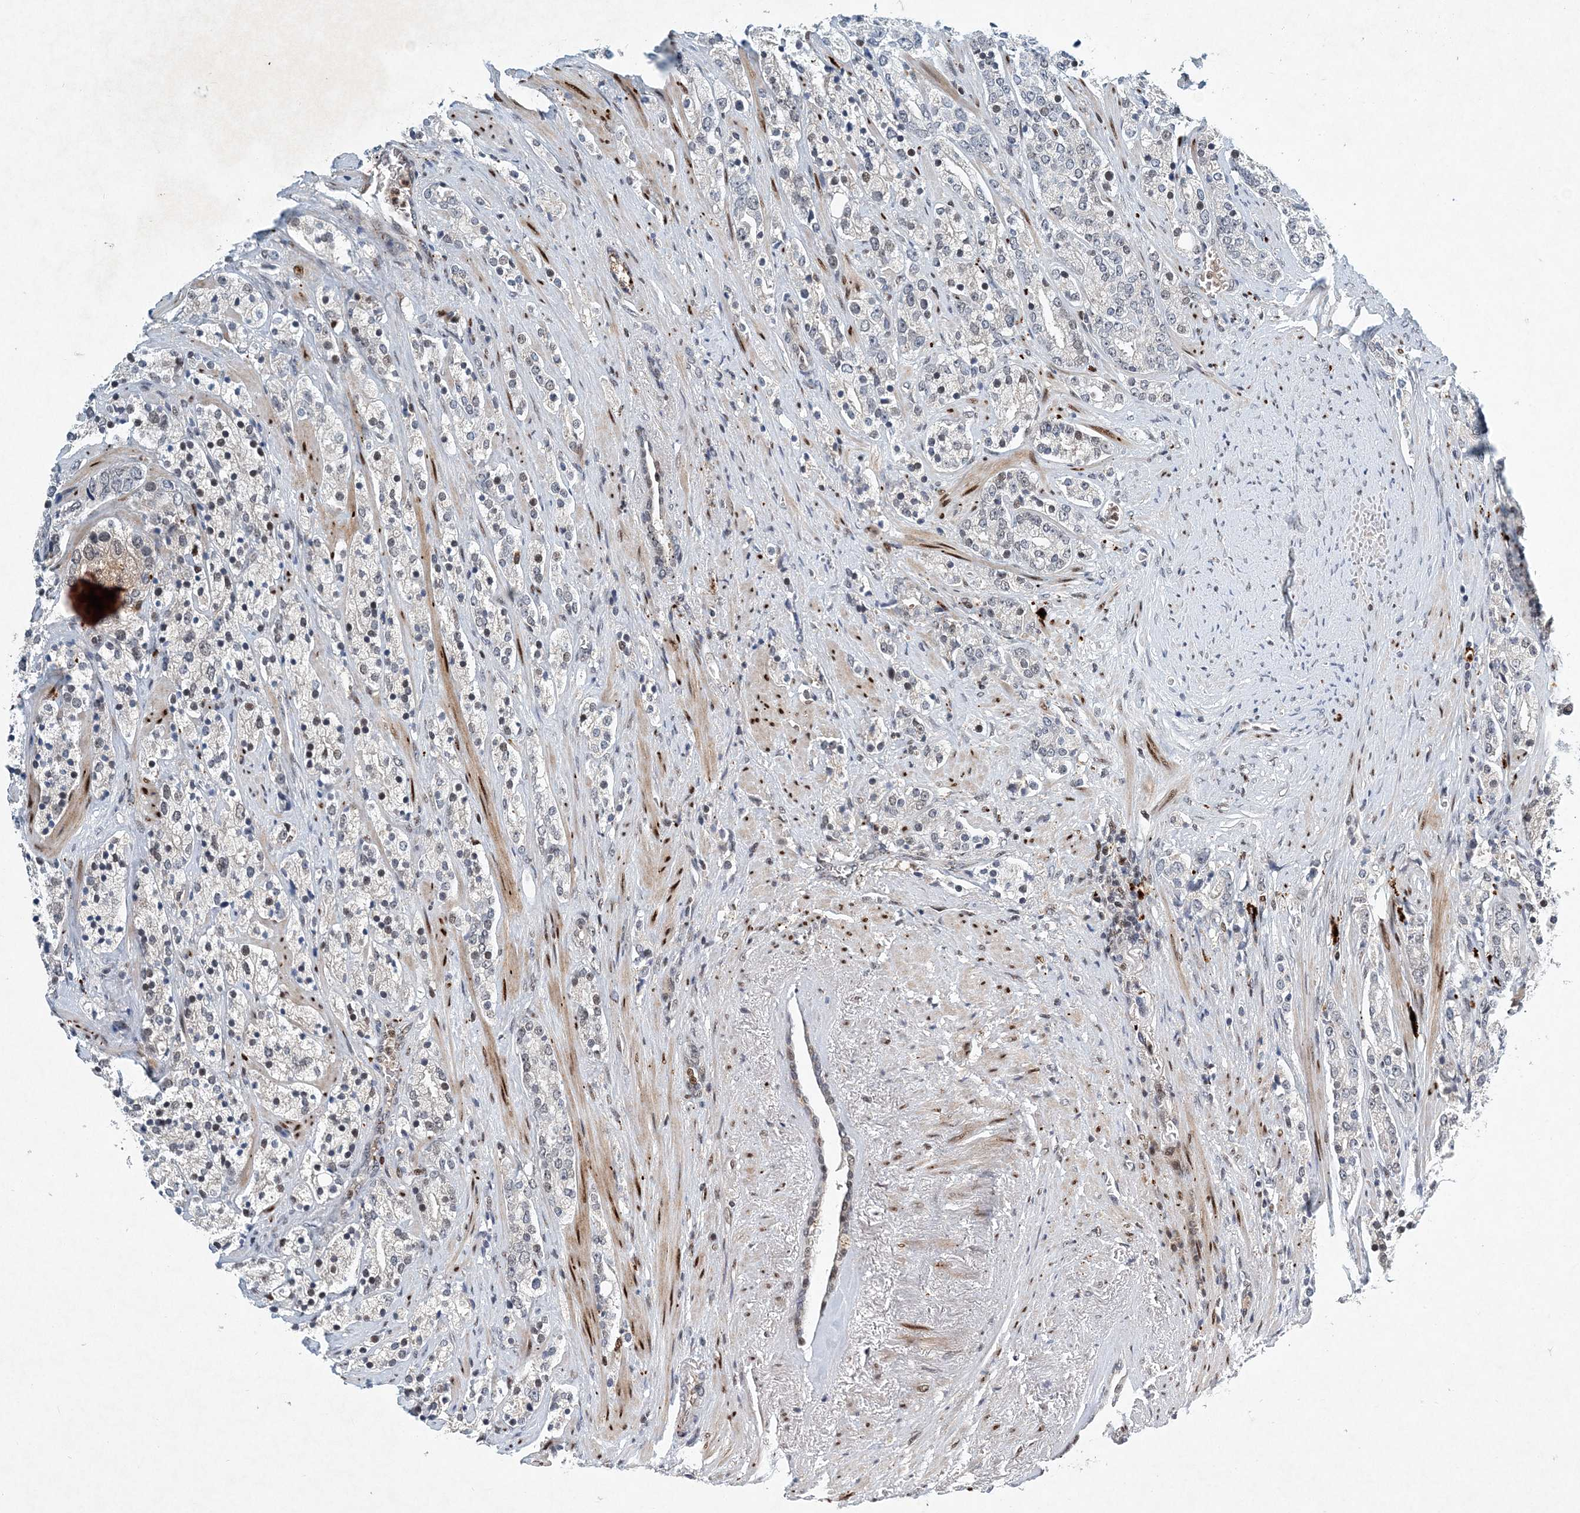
{"staining": {"intensity": "negative", "quantity": "none", "location": "none"}, "tissue": "prostate cancer", "cell_type": "Tumor cells", "image_type": "cancer", "snomed": [{"axis": "morphology", "description": "Adenocarcinoma, High grade"}, {"axis": "topography", "description": "Prostate"}], "caption": "Tumor cells are negative for brown protein staining in adenocarcinoma (high-grade) (prostate). (Stains: DAB immunohistochemistry with hematoxylin counter stain, Microscopy: brightfield microscopy at high magnification).", "gene": "KPNA4", "patient": {"sex": "male", "age": 71}}